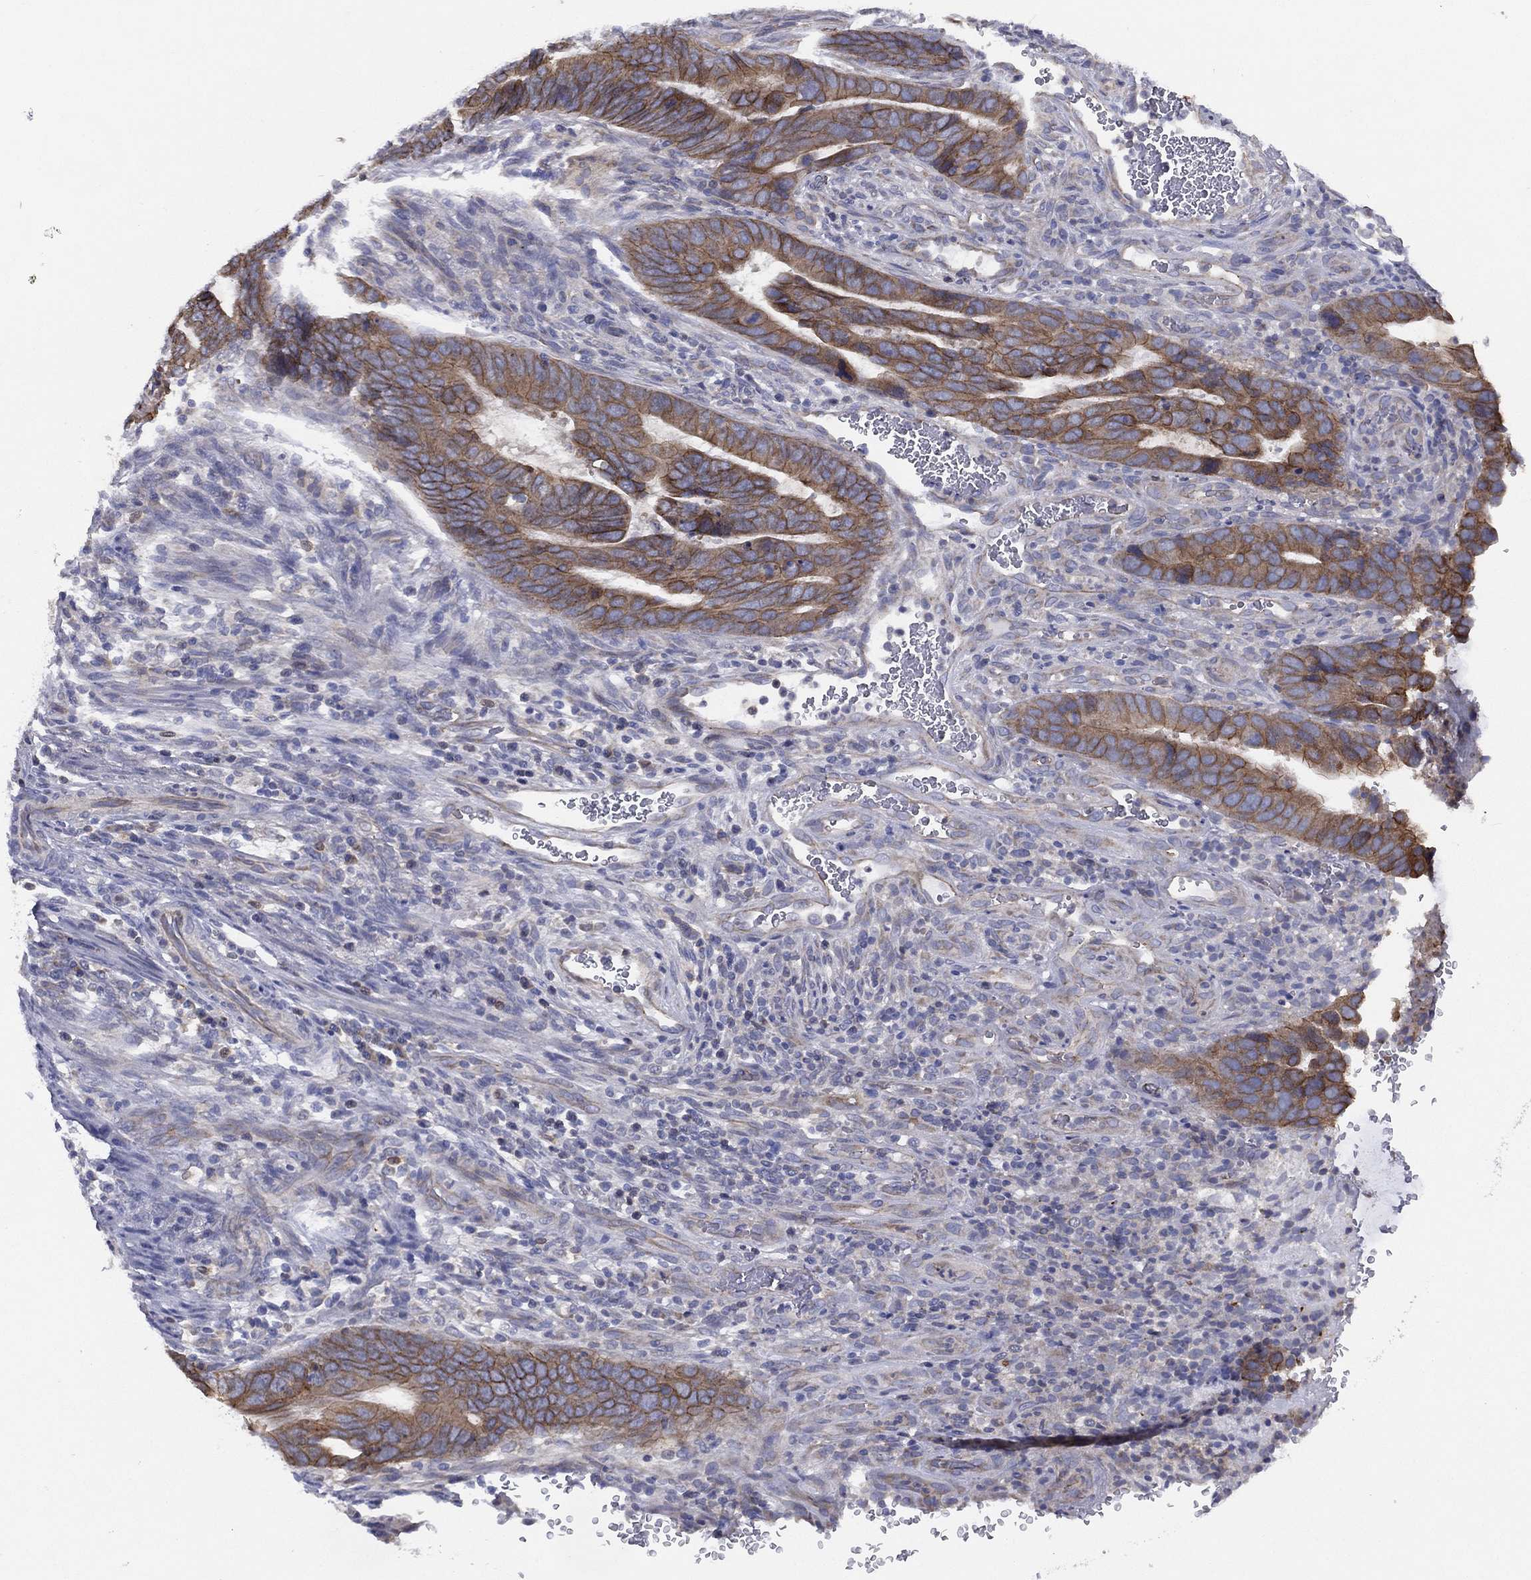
{"staining": {"intensity": "moderate", "quantity": ">75%", "location": "cytoplasmic/membranous"}, "tissue": "colorectal cancer", "cell_type": "Tumor cells", "image_type": "cancer", "snomed": [{"axis": "morphology", "description": "Adenocarcinoma, NOS"}, {"axis": "topography", "description": "Colon"}], "caption": "There is medium levels of moderate cytoplasmic/membranous positivity in tumor cells of colorectal cancer, as demonstrated by immunohistochemical staining (brown color).", "gene": "ZNF223", "patient": {"sex": "female", "age": 56}}